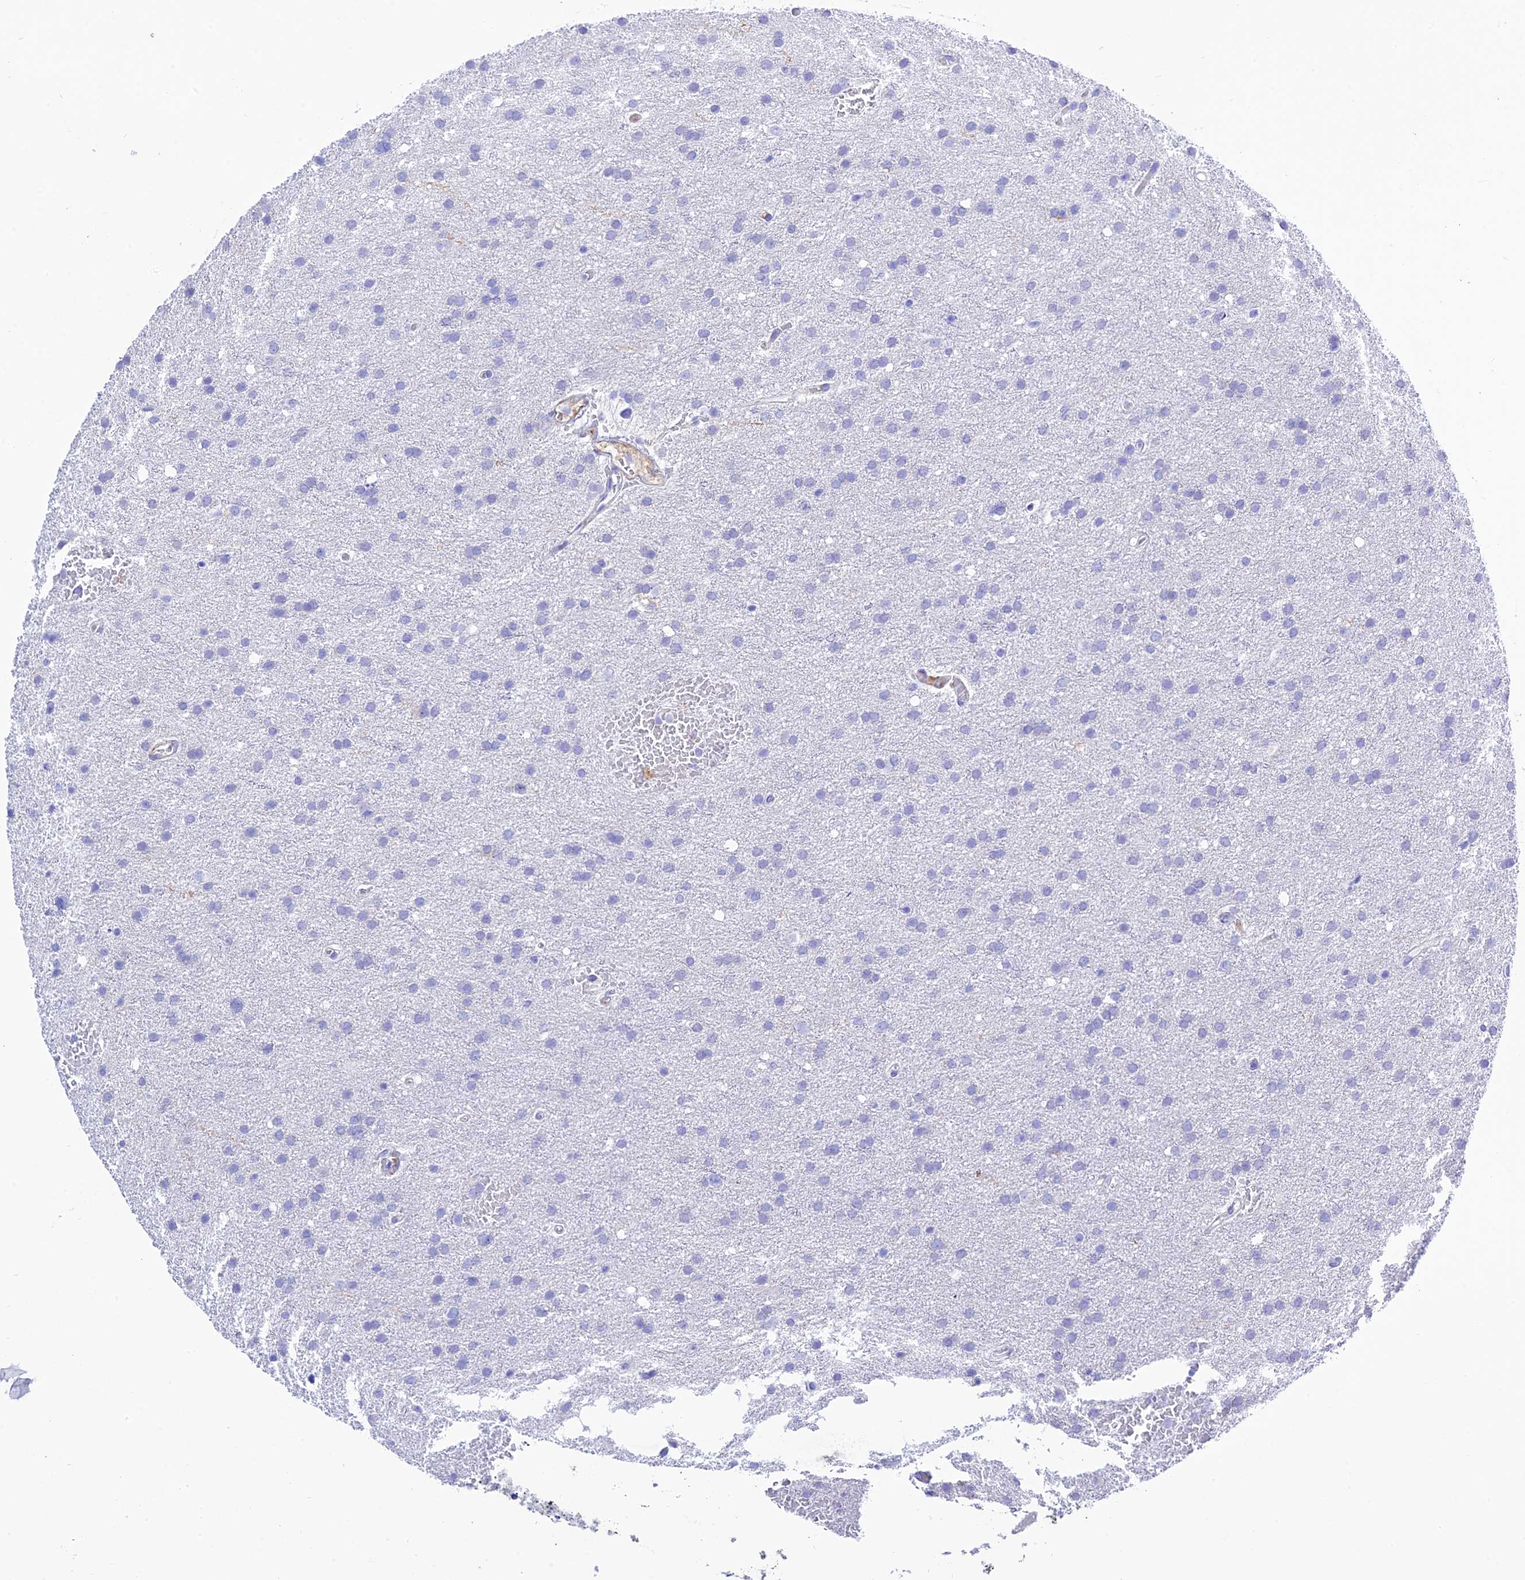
{"staining": {"intensity": "negative", "quantity": "none", "location": "none"}, "tissue": "glioma", "cell_type": "Tumor cells", "image_type": "cancer", "snomed": [{"axis": "morphology", "description": "Glioma, malignant, High grade"}, {"axis": "topography", "description": "Cerebral cortex"}], "caption": "High magnification brightfield microscopy of glioma stained with DAB (brown) and counterstained with hematoxylin (blue): tumor cells show no significant expression.", "gene": "FRA10AC1", "patient": {"sex": "female", "age": 36}}